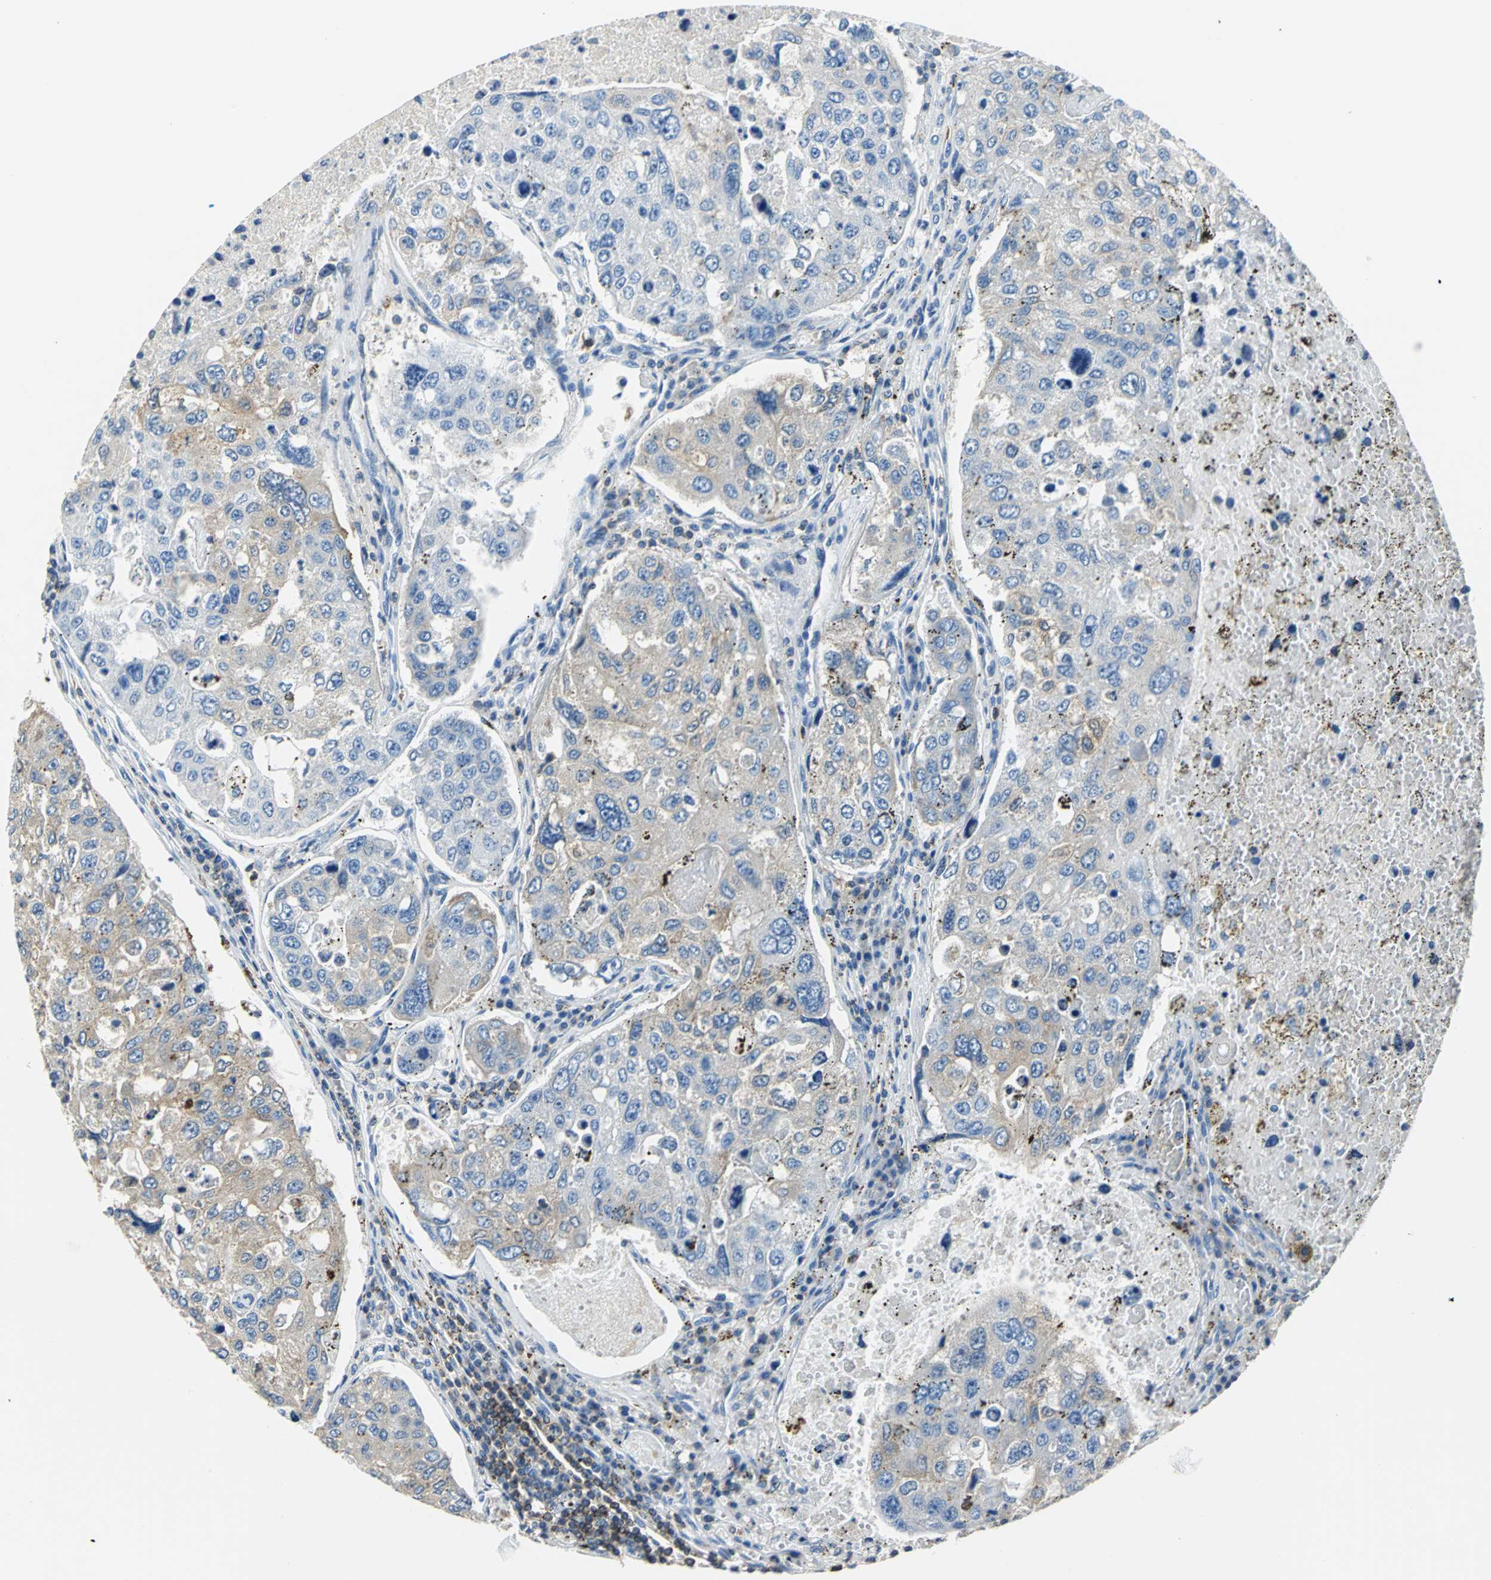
{"staining": {"intensity": "moderate", "quantity": "25%-75%", "location": "cytoplasmic/membranous"}, "tissue": "urothelial cancer", "cell_type": "Tumor cells", "image_type": "cancer", "snomed": [{"axis": "morphology", "description": "Urothelial carcinoma, High grade"}, {"axis": "topography", "description": "Lymph node"}, {"axis": "topography", "description": "Urinary bladder"}], "caption": "Protein expression by IHC reveals moderate cytoplasmic/membranous positivity in approximately 25%-75% of tumor cells in high-grade urothelial carcinoma.", "gene": "SEPTIN6", "patient": {"sex": "male", "age": 51}}